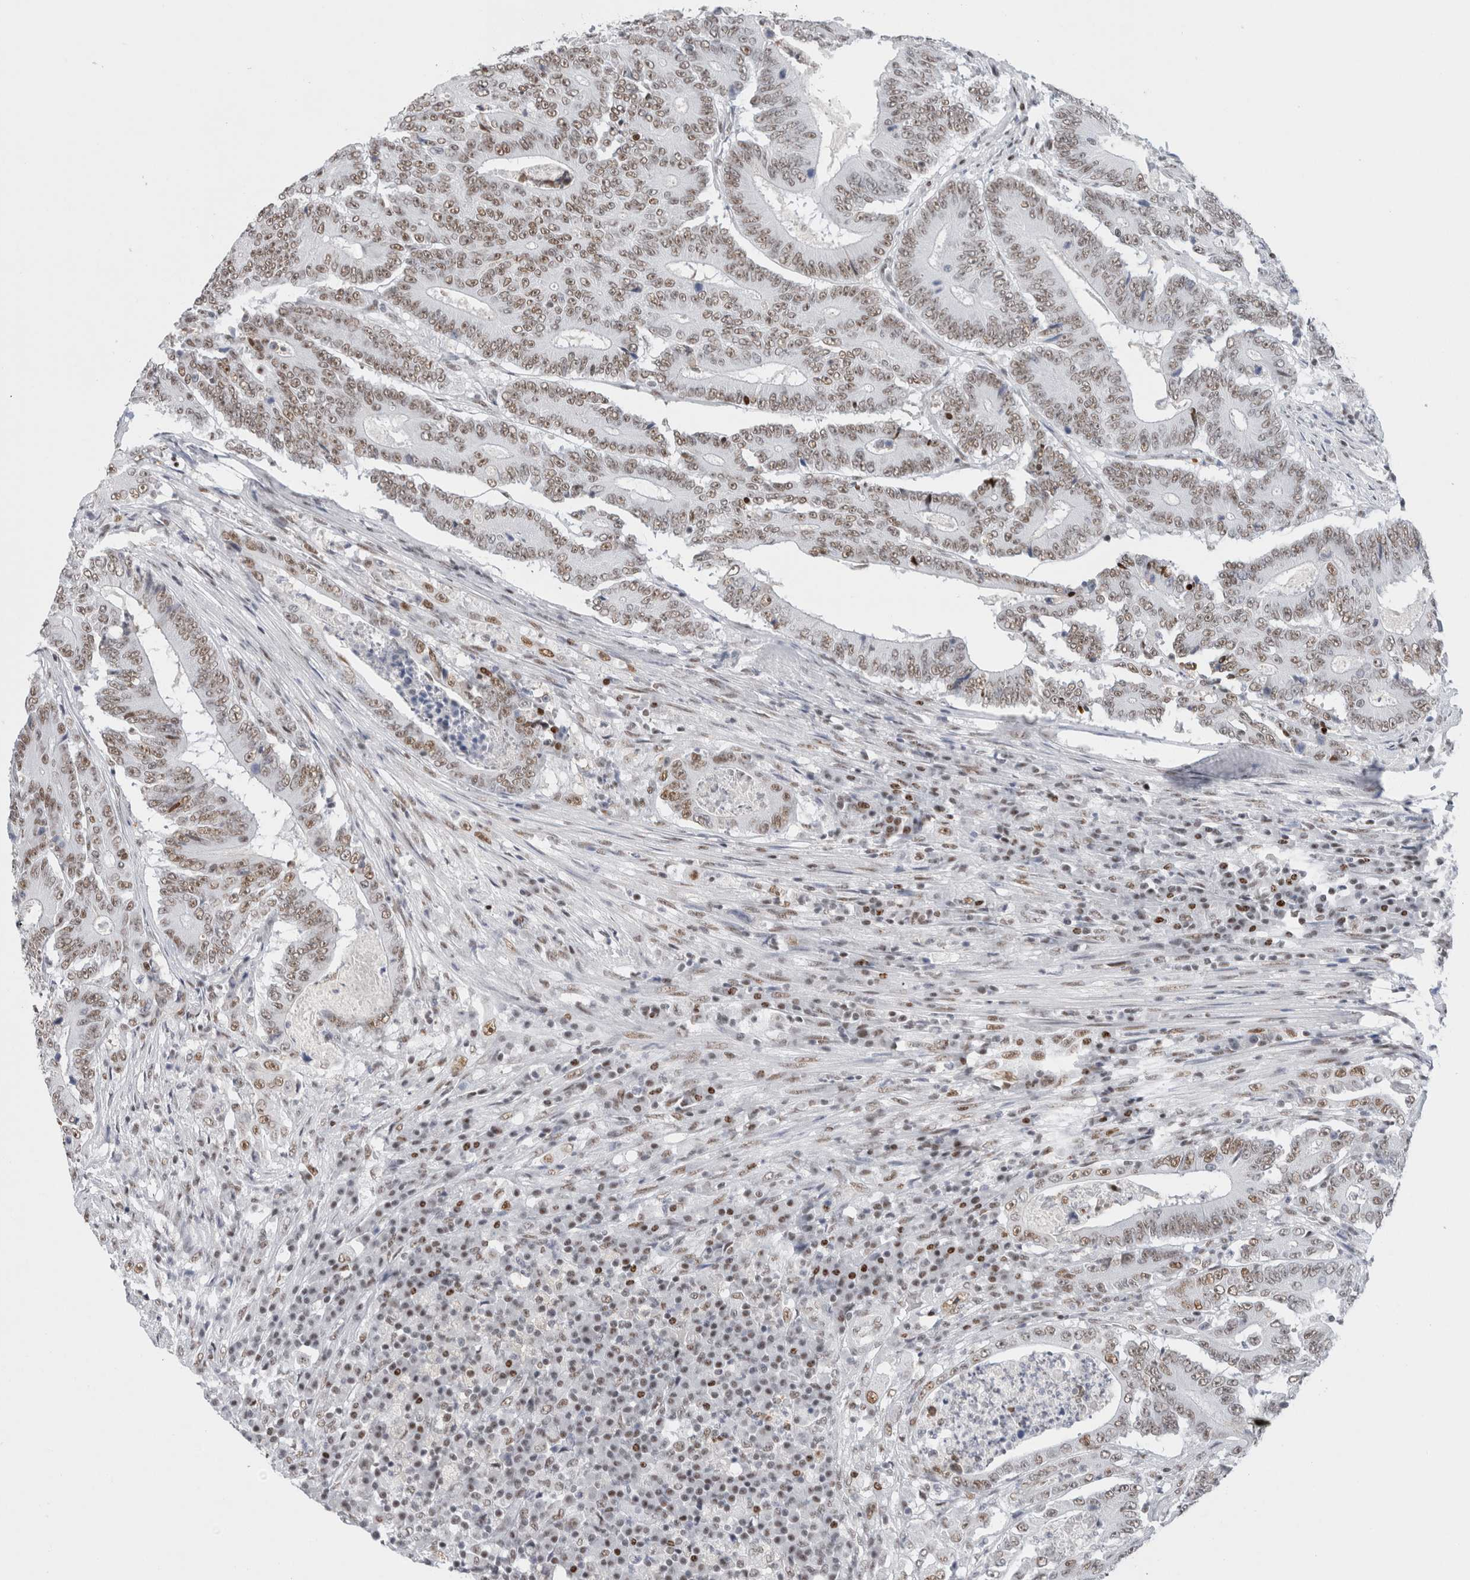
{"staining": {"intensity": "weak", "quantity": ">75%", "location": "nuclear"}, "tissue": "colorectal cancer", "cell_type": "Tumor cells", "image_type": "cancer", "snomed": [{"axis": "morphology", "description": "Adenocarcinoma, NOS"}, {"axis": "topography", "description": "Colon"}], "caption": "IHC of colorectal cancer displays low levels of weak nuclear positivity in approximately >75% of tumor cells. The staining was performed using DAB to visualize the protein expression in brown, while the nuclei were stained in blue with hematoxylin (Magnification: 20x).", "gene": "COPS7A", "patient": {"sex": "male", "age": 83}}